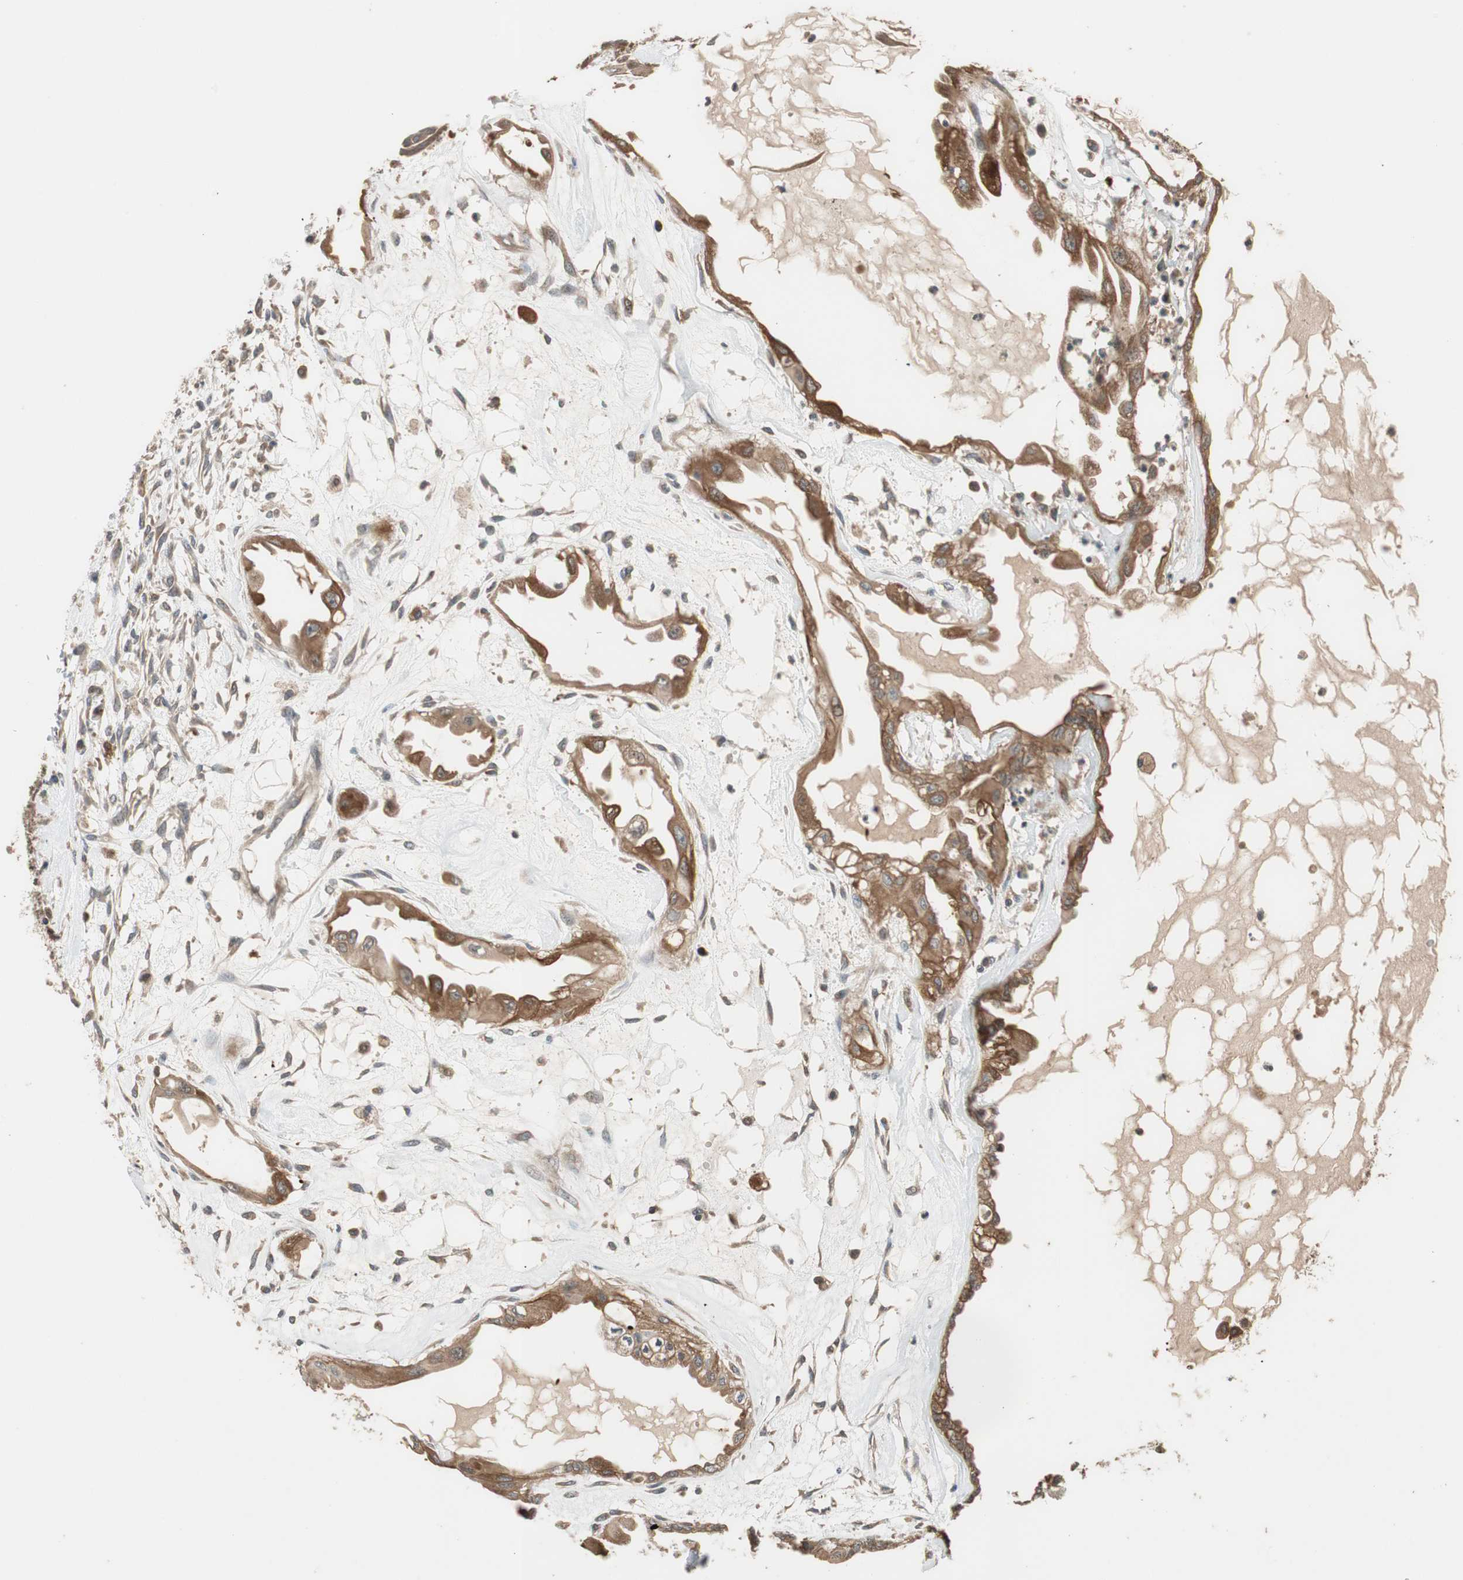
{"staining": {"intensity": "moderate", "quantity": ">75%", "location": "cytoplasmic/membranous"}, "tissue": "ovarian cancer", "cell_type": "Tumor cells", "image_type": "cancer", "snomed": [{"axis": "morphology", "description": "Carcinoma, NOS"}, {"axis": "morphology", "description": "Carcinoma, endometroid"}, {"axis": "topography", "description": "Ovary"}], "caption": "Ovarian cancer (endometroid carcinoma) was stained to show a protein in brown. There is medium levels of moderate cytoplasmic/membranous expression in about >75% of tumor cells.", "gene": "ATP6AP2", "patient": {"sex": "female", "age": 50}}